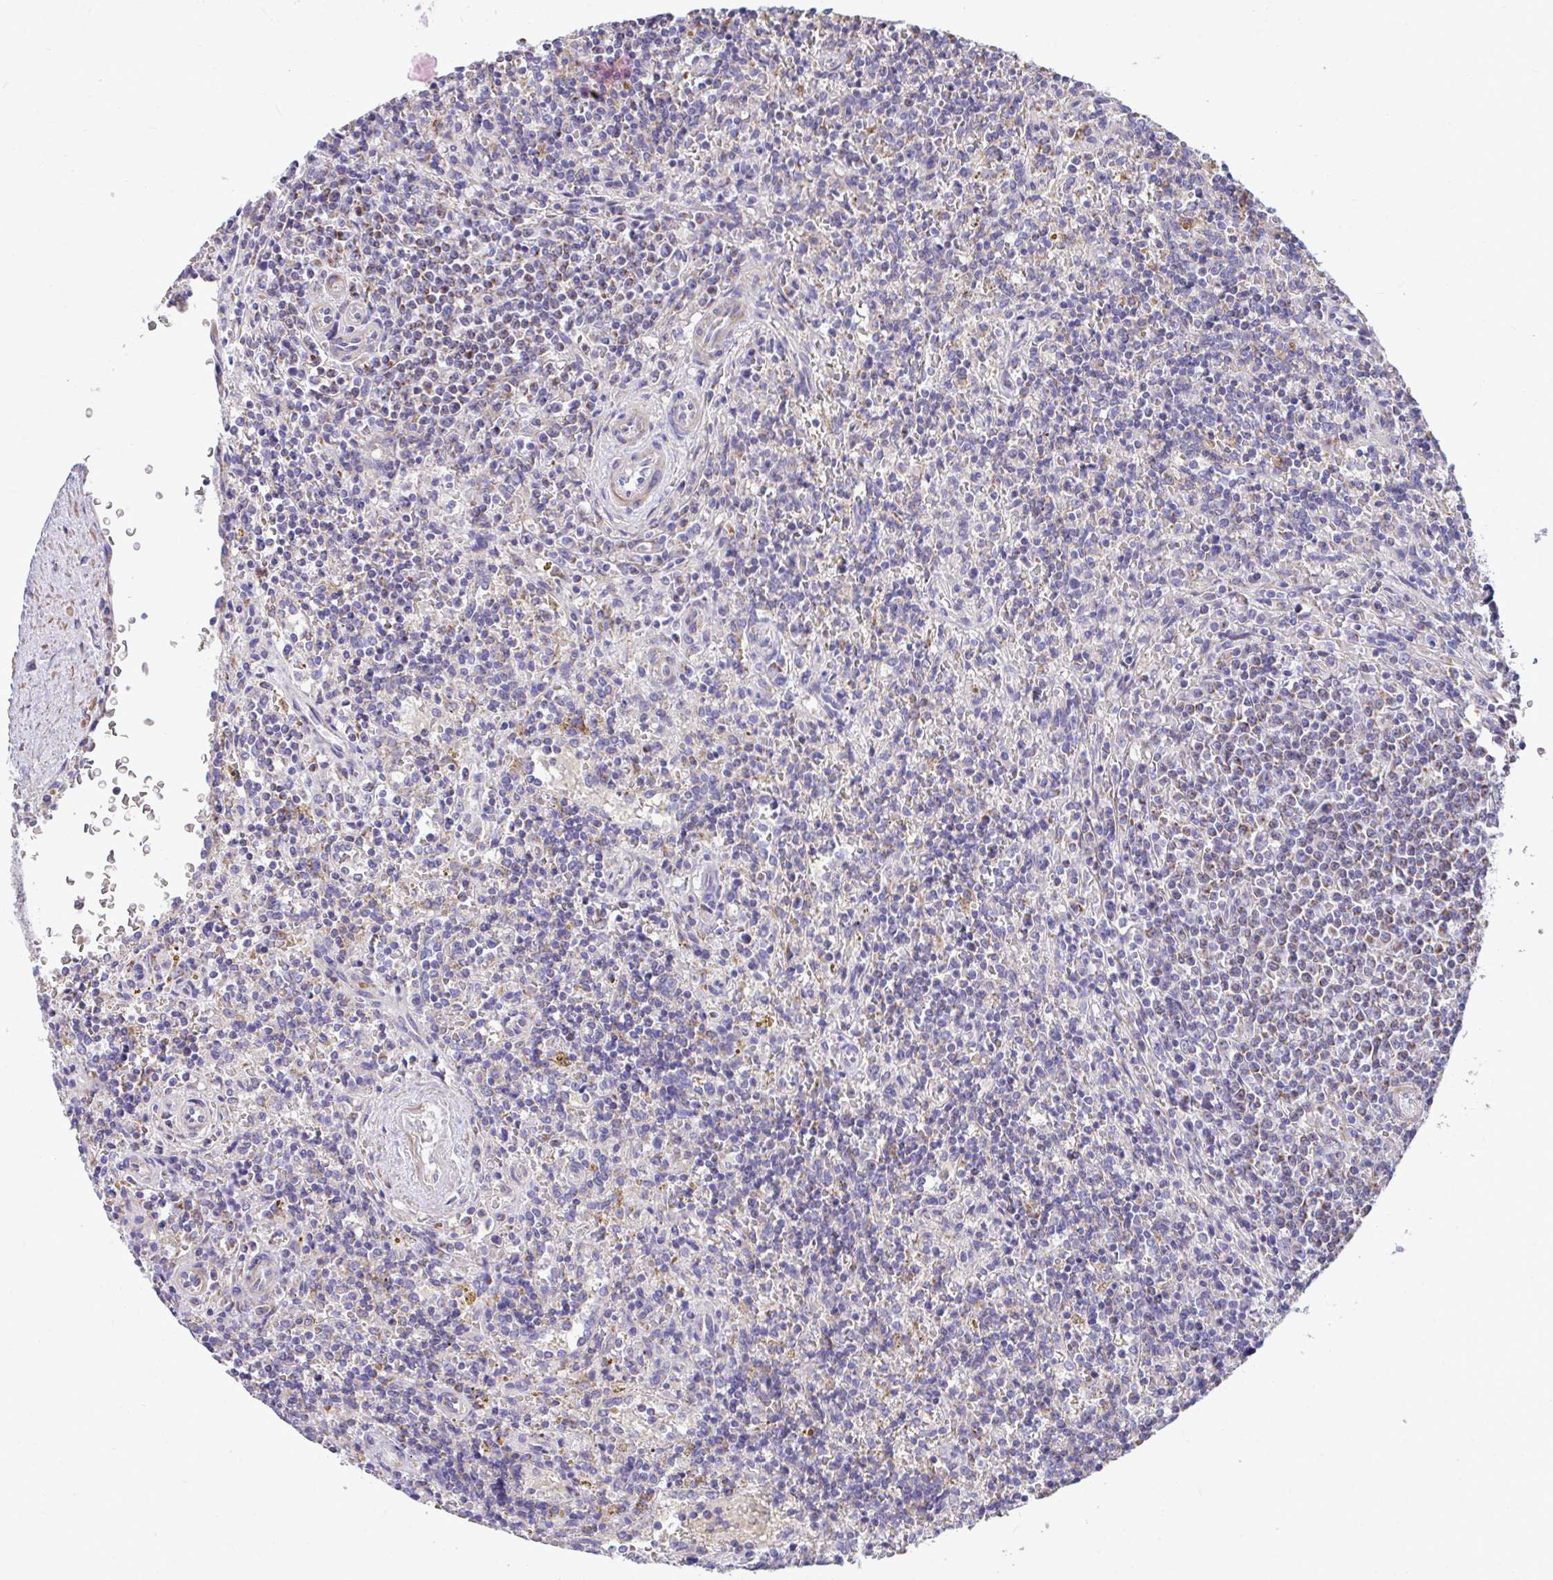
{"staining": {"intensity": "weak", "quantity": "<25%", "location": "cytoplasmic/membranous"}, "tissue": "lymphoma", "cell_type": "Tumor cells", "image_type": "cancer", "snomed": [{"axis": "morphology", "description": "Malignant lymphoma, non-Hodgkin's type, Low grade"}, {"axis": "topography", "description": "Spleen"}], "caption": "Low-grade malignant lymphoma, non-Hodgkin's type stained for a protein using immunohistochemistry shows no positivity tumor cells.", "gene": "SARS2", "patient": {"sex": "male", "age": 67}}